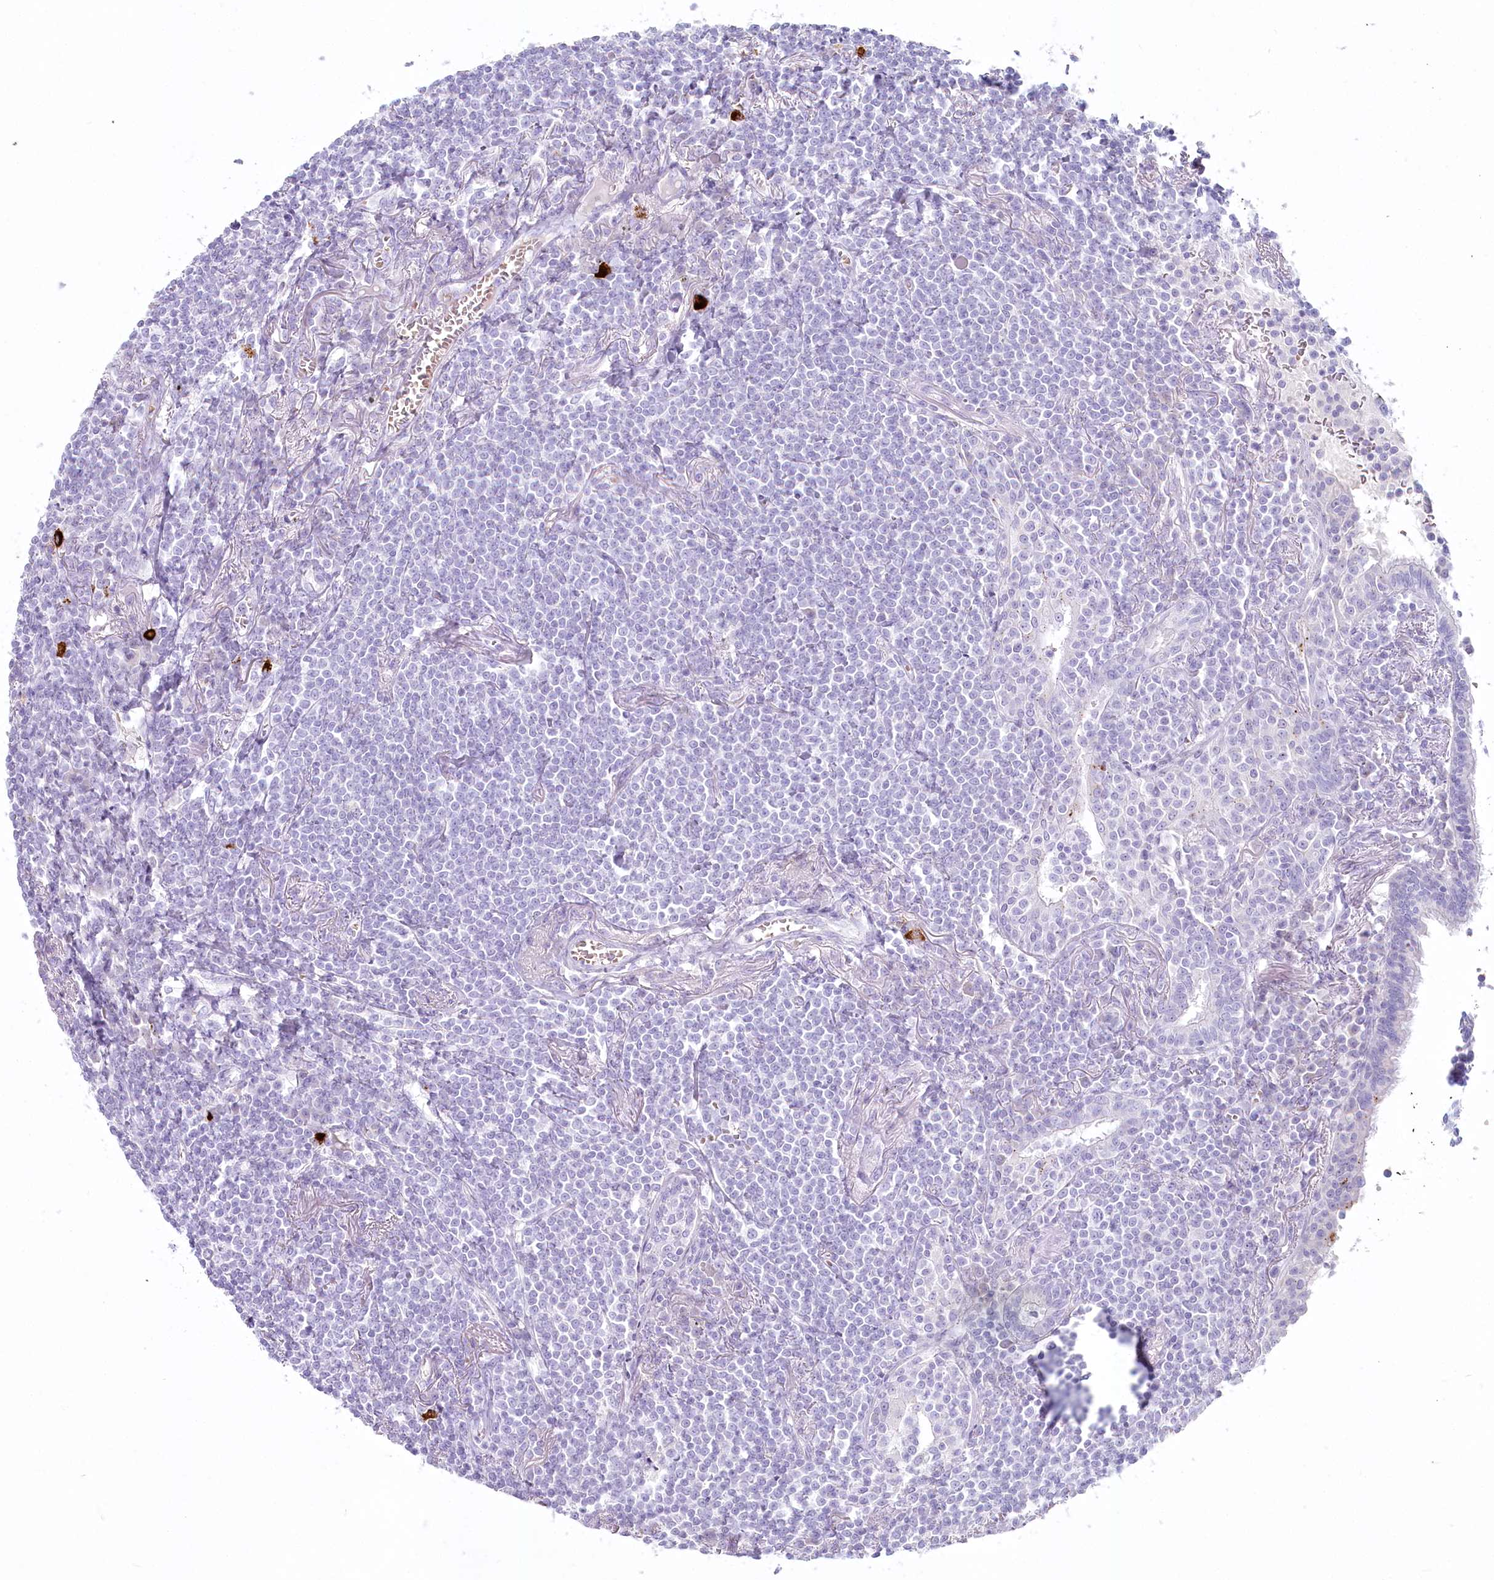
{"staining": {"intensity": "negative", "quantity": "none", "location": "none"}, "tissue": "lymphoma", "cell_type": "Tumor cells", "image_type": "cancer", "snomed": [{"axis": "morphology", "description": "Malignant lymphoma, non-Hodgkin's type, Low grade"}, {"axis": "topography", "description": "Lung"}], "caption": "This is an immunohistochemistry (IHC) histopathology image of human malignant lymphoma, non-Hodgkin's type (low-grade). There is no staining in tumor cells.", "gene": "IFIT5", "patient": {"sex": "female", "age": 71}}